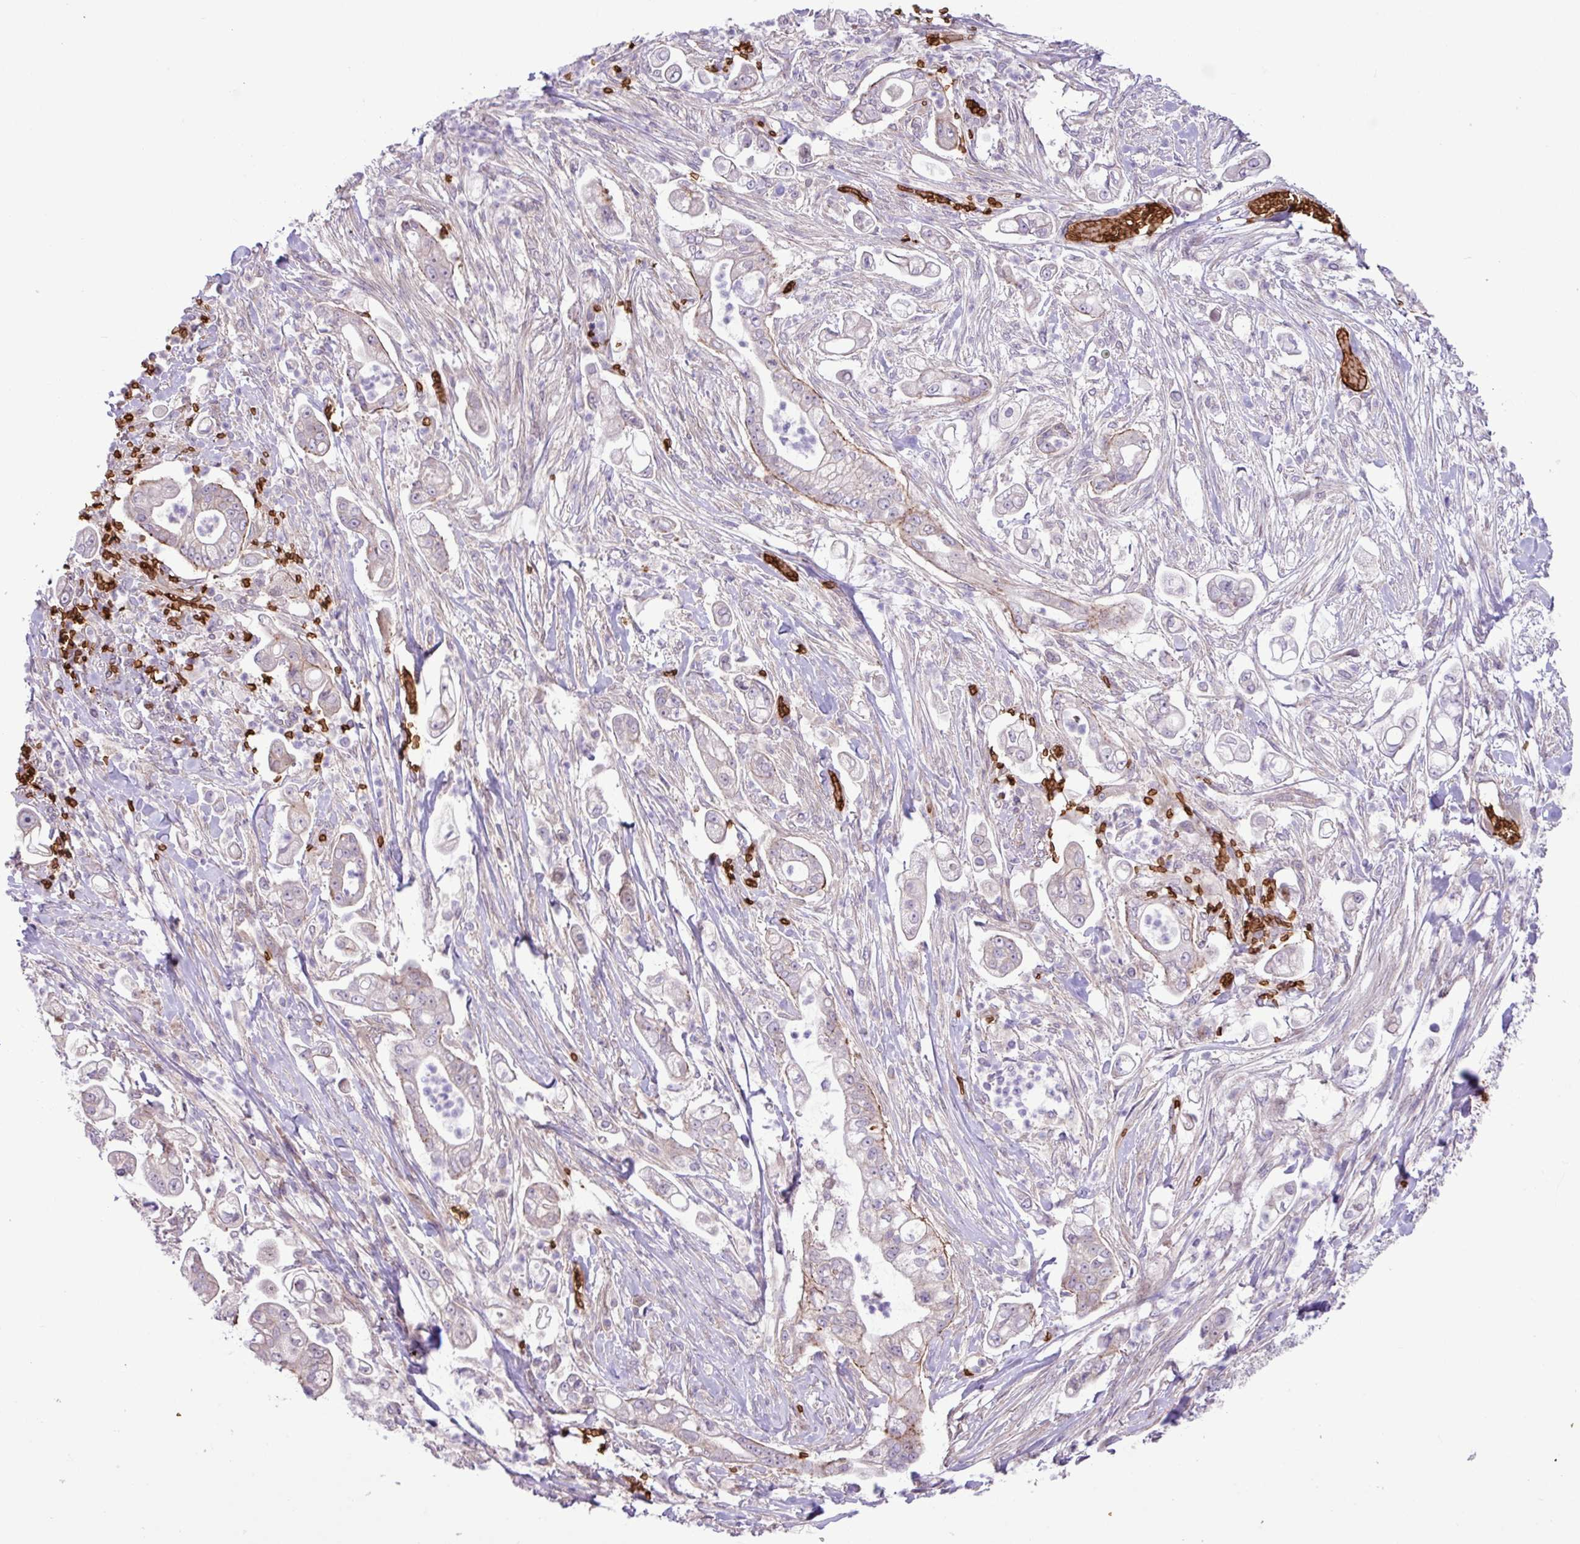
{"staining": {"intensity": "weak", "quantity": "<25%", "location": "cytoplasmic/membranous"}, "tissue": "pancreatic cancer", "cell_type": "Tumor cells", "image_type": "cancer", "snomed": [{"axis": "morphology", "description": "Adenocarcinoma, NOS"}, {"axis": "topography", "description": "Pancreas"}], "caption": "Image shows no significant protein staining in tumor cells of pancreatic adenocarcinoma.", "gene": "RAD21L1", "patient": {"sex": "female", "age": 69}}